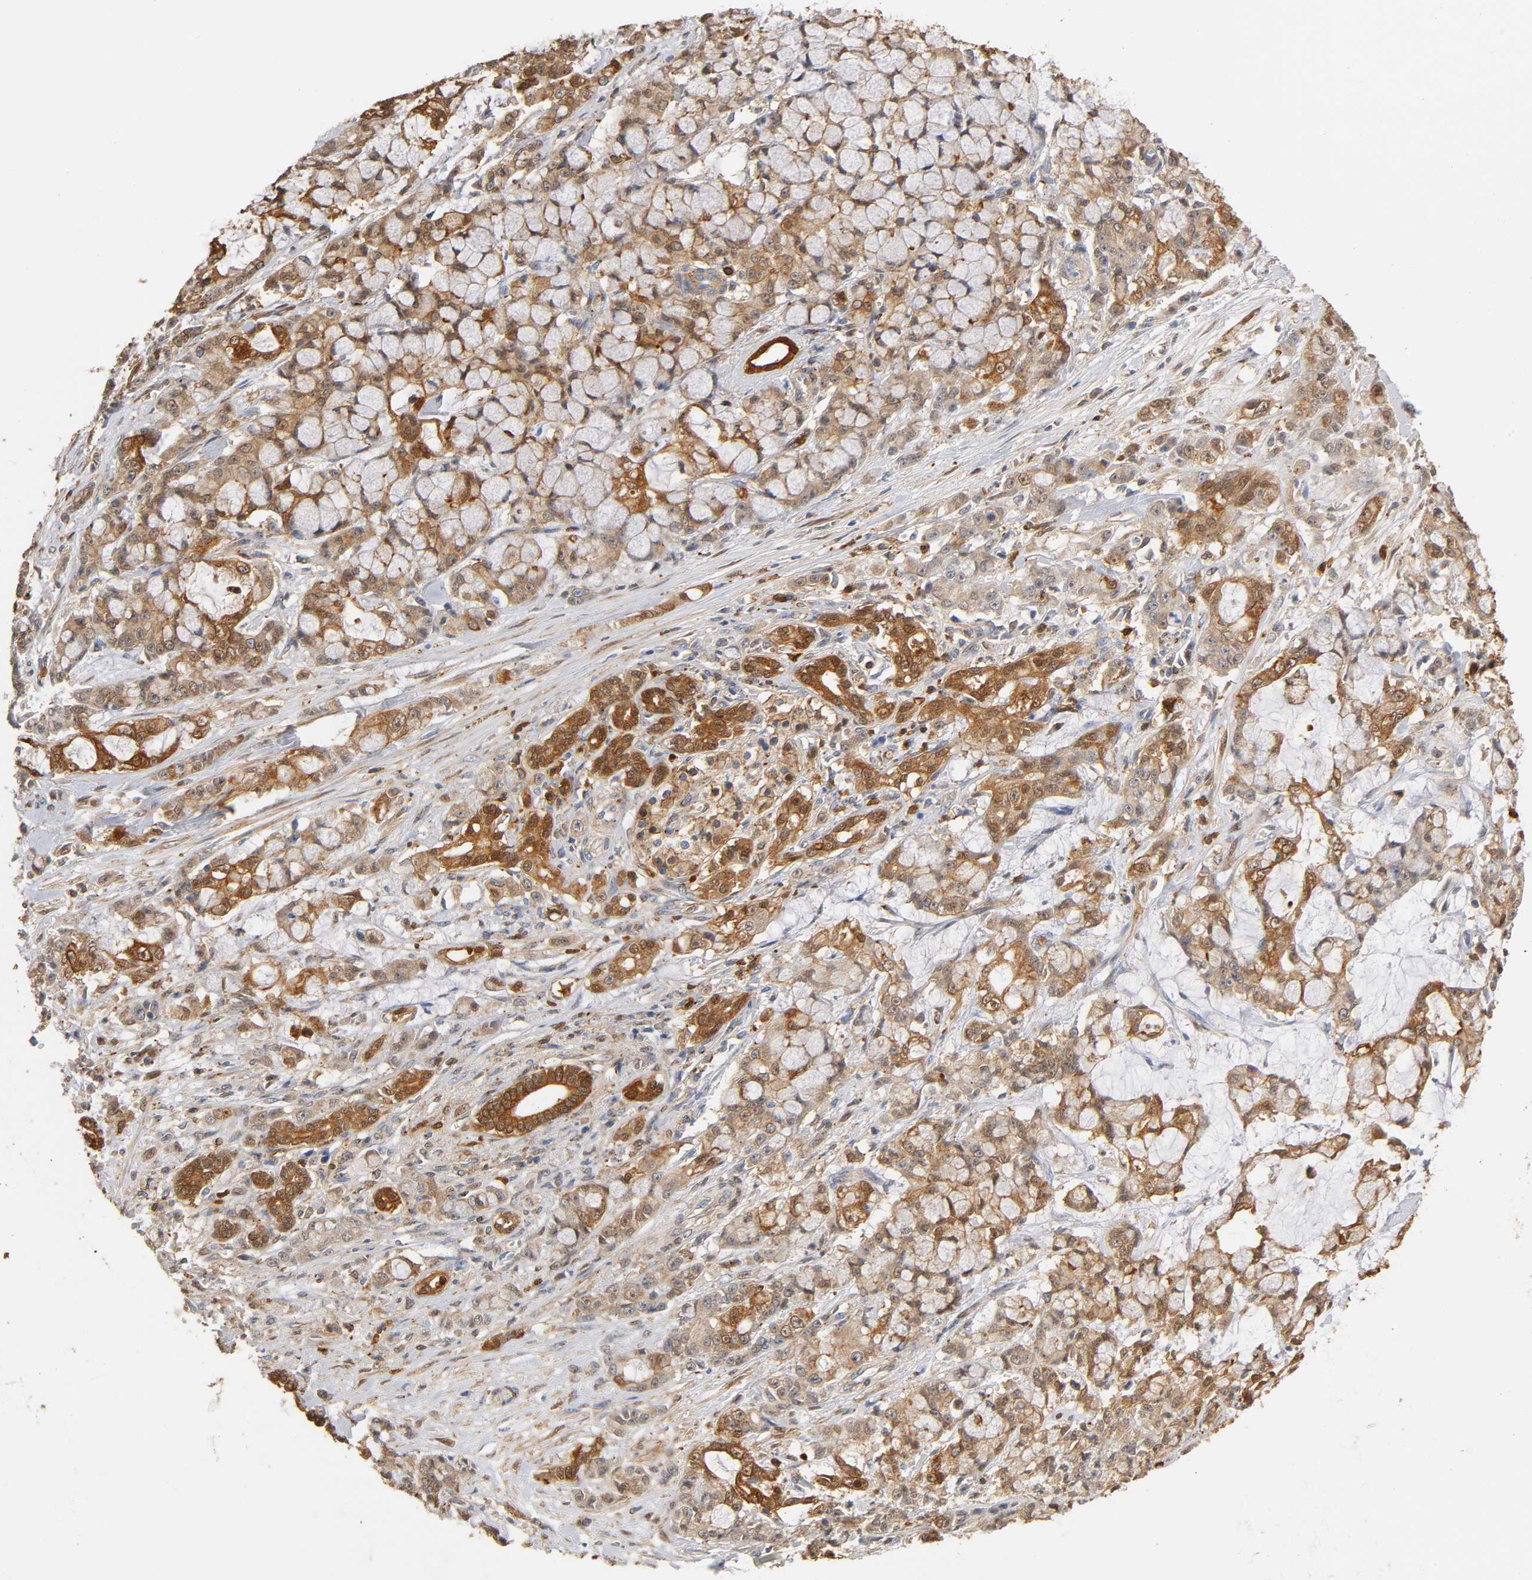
{"staining": {"intensity": "moderate", "quantity": ">75%", "location": "cytoplasmic/membranous,nuclear"}, "tissue": "pancreatic cancer", "cell_type": "Tumor cells", "image_type": "cancer", "snomed": [{"axis": "morphology", "description": "Adenocarcinoma, NOS"}, {"axis": "topography", "description": "Pancreas"}], "caption": "Protein analysis of pancreatic adenocarcinoma tissue displays moderate cytoplasmic/membranous and nuclear positivity in approximately >75% of tumor cells.", "gene": "ANXA11", "patient": {"sex": "female", "age": 73}}